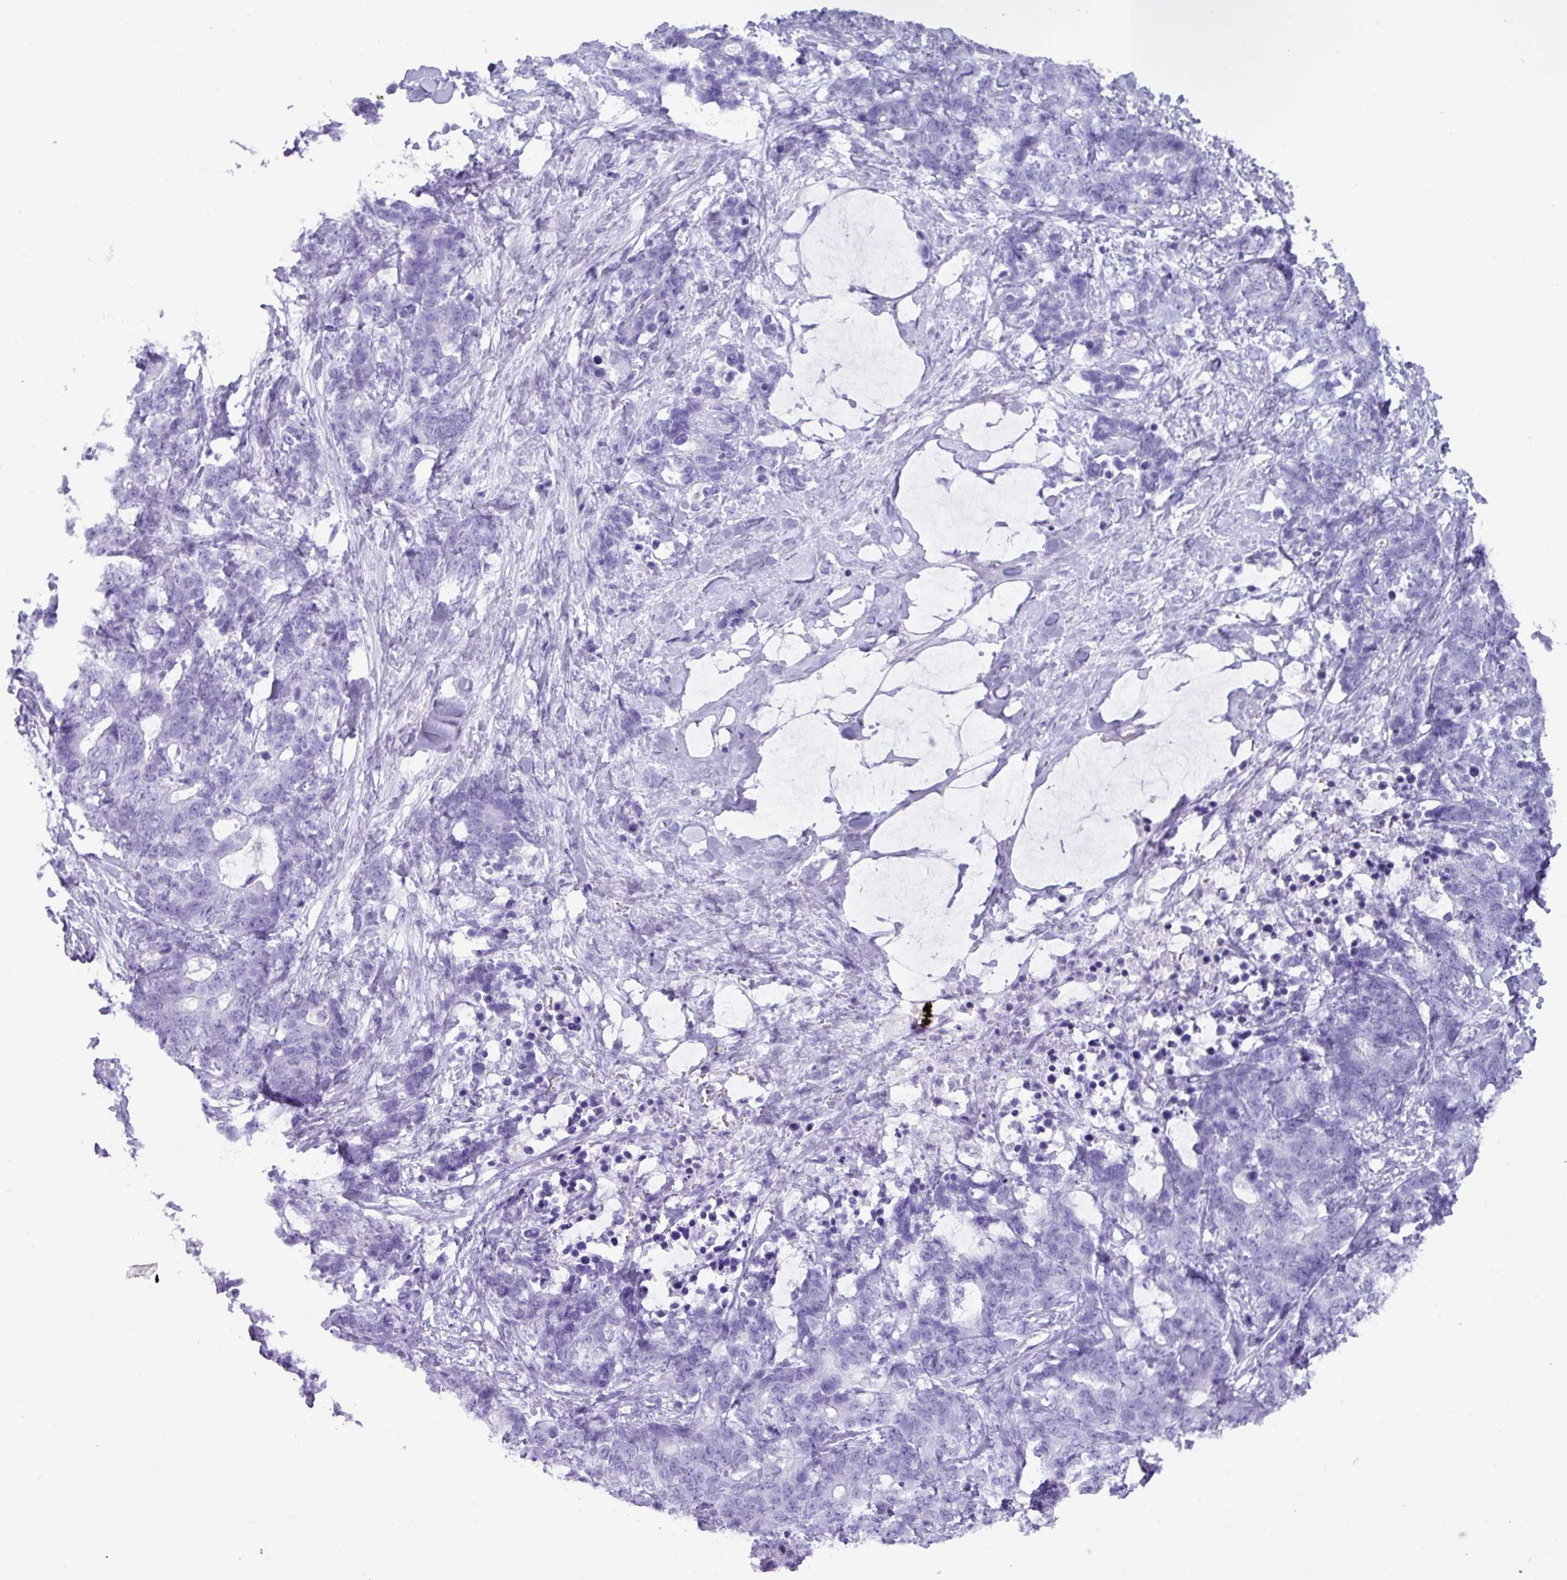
{"staining": {"intensity": "negative", "quantity": "none", "location": "none"}, "tissue": "stomach cancer", "cell_type": "Tumor cells", "image_type": "cancer", "snomed": [{"axis": "morphology", "description": "Normal tissue, NOS"}, {"axis": "morphology", "description": "Adenocarcinoma, NOS"}, {"axis": "topography", "description": "Stomach"}], "caption": "Immunohistochemical staining of stomach adenocarcinoma shows no significant positivity in tumor cells.", "gene": "ZNF524", "patient": {"sex": "female", "age": 64}}